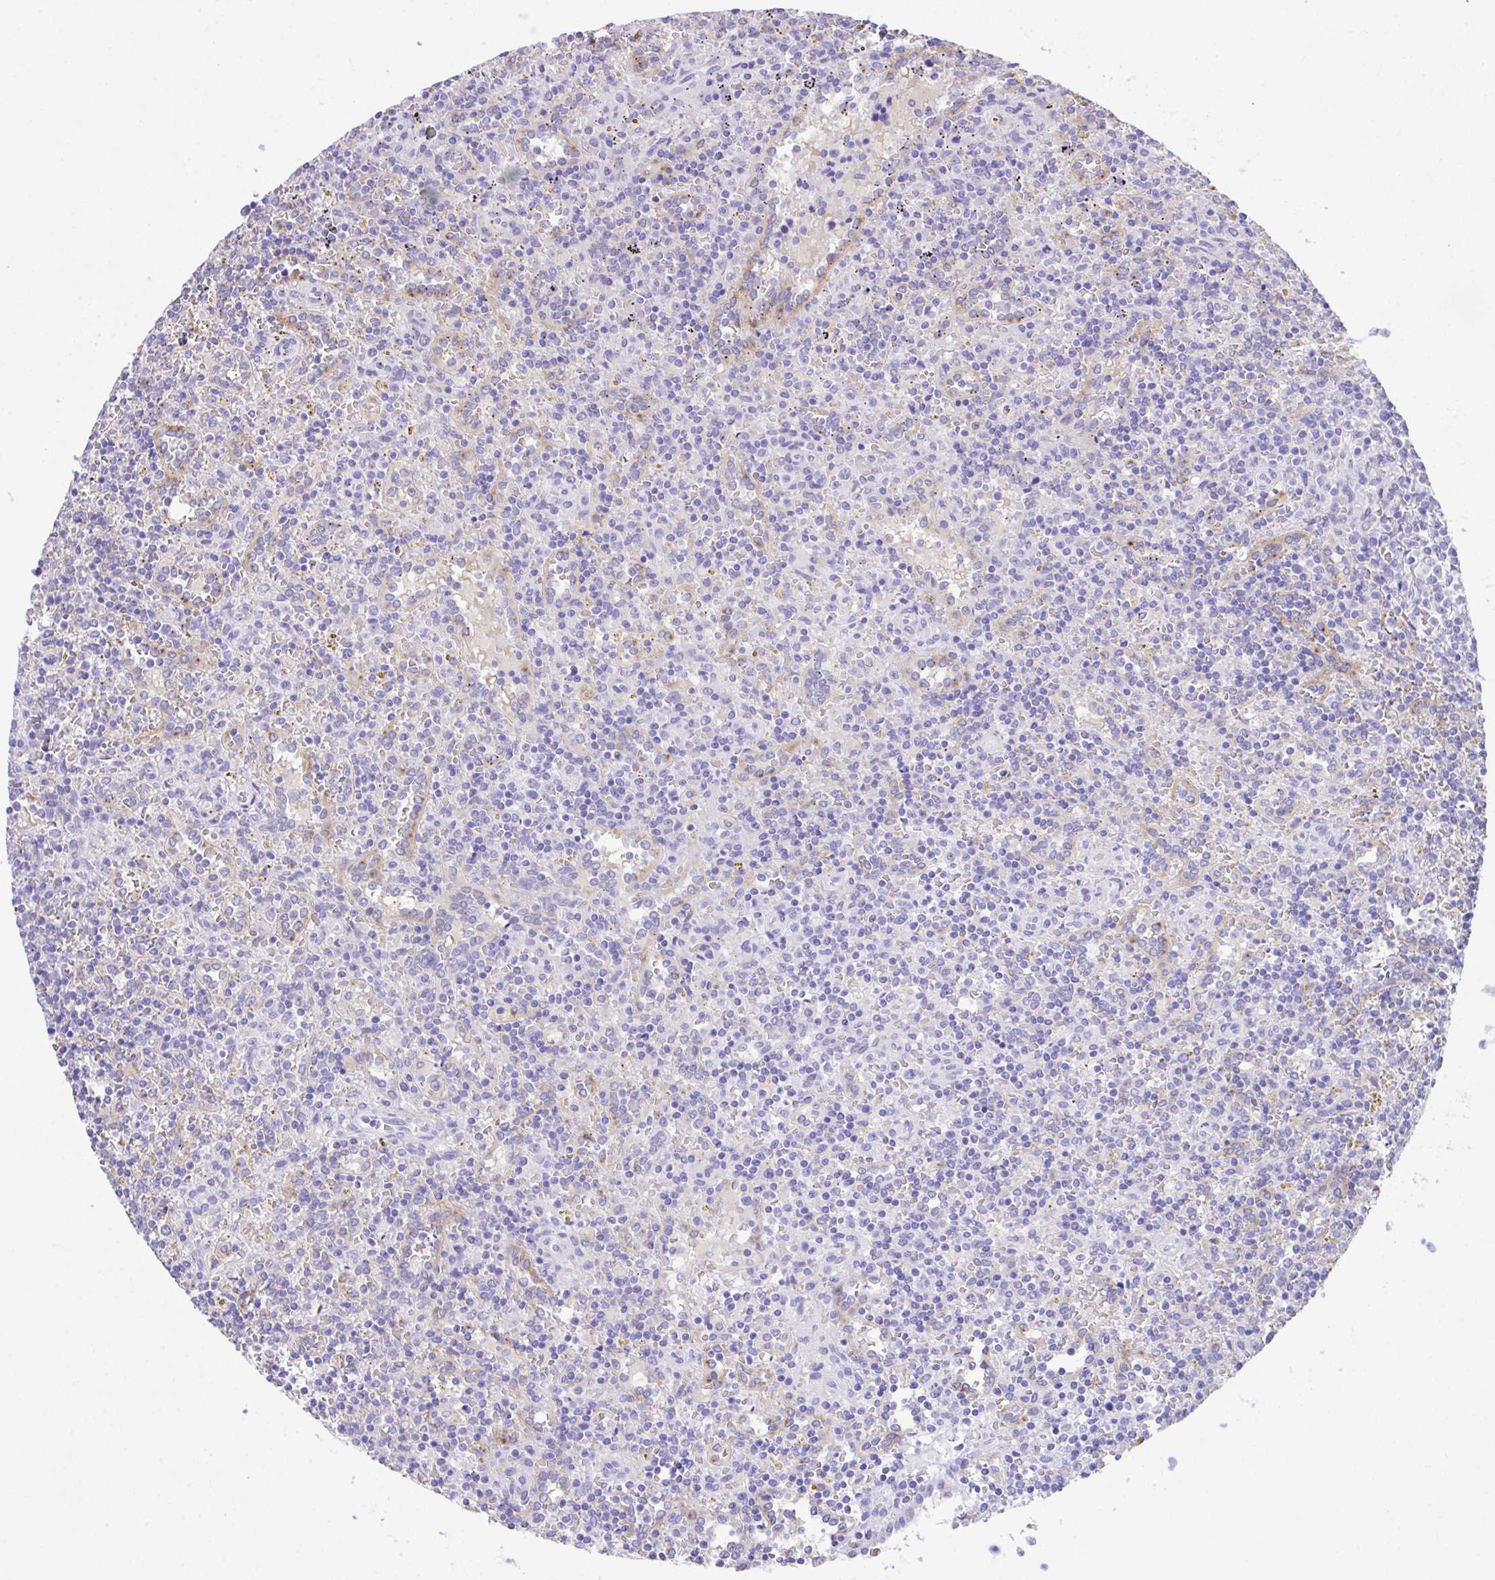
{"staining": {"intensity": "negative", "quantity": "none", "location": "none"}, "tissue": "lymphoma", "cell_type": "Tumor cells", "image_type": "cancer", "snomed": [{"axis": "morphology", "description": "Malignant lymphoma, non-Hodgkin's type, Low grade"}, {"axis": "topography", "description": "Spleen"}], "caption": "Immunohistochemistry image of lymphoma stained for a protein (brown), which displays no positivity in tumor cells.", "gene": "HACD4", "patient": {"sex": "male", "age": 67}}